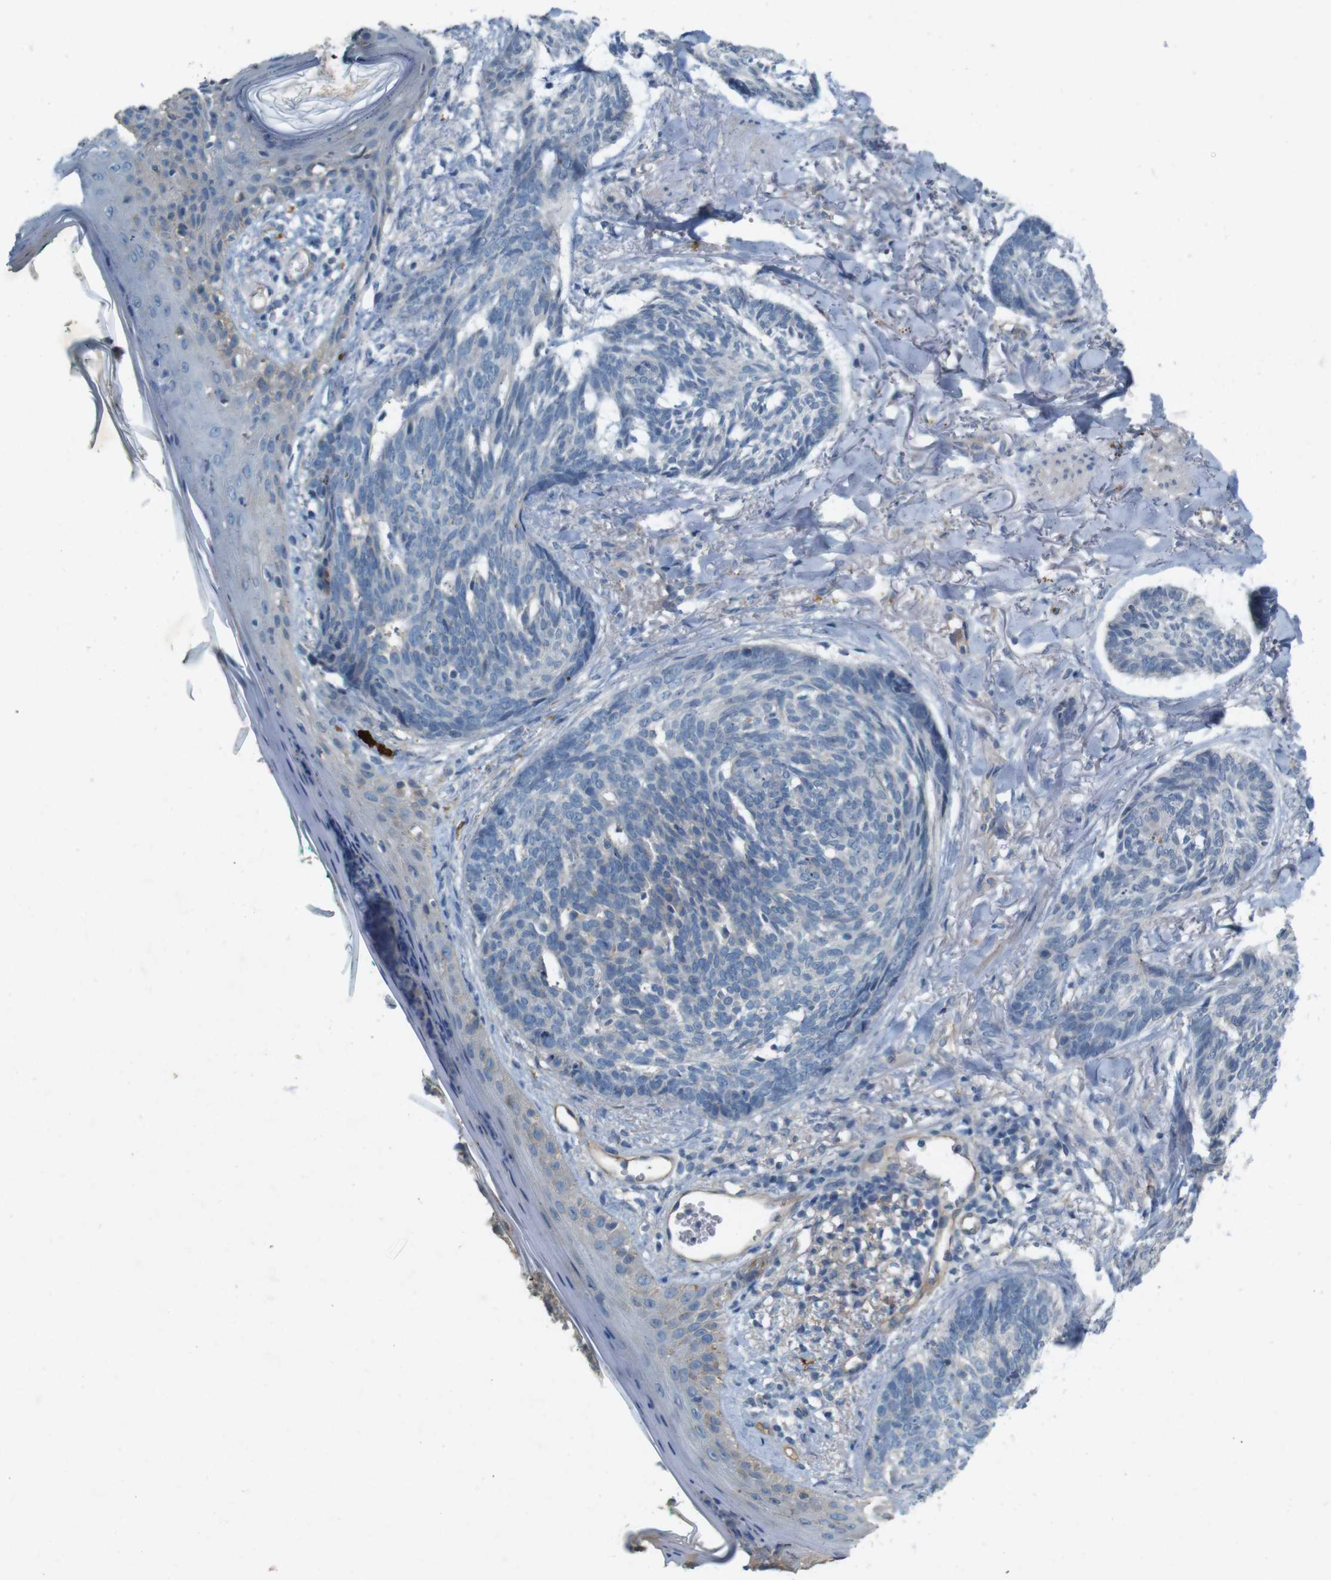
{"staining": {"intensity": "negative", "quantity": "none", "location": "none"}, "tissue": "skin cancer", "cell_type": "Tumor cells", "image_type": "cancer", "snomed": [{"axis": "morphology", "description": "Basal cell carcinoma"}, {"axis": "topography", "description": "Skin"}], "caption": "This is an IHC histopathology image of skin cancer (basal cell carcinoma). There is no expression in tumor cells.", "gene": "PVR", "patient": {"sex": "male", "age": 43}}